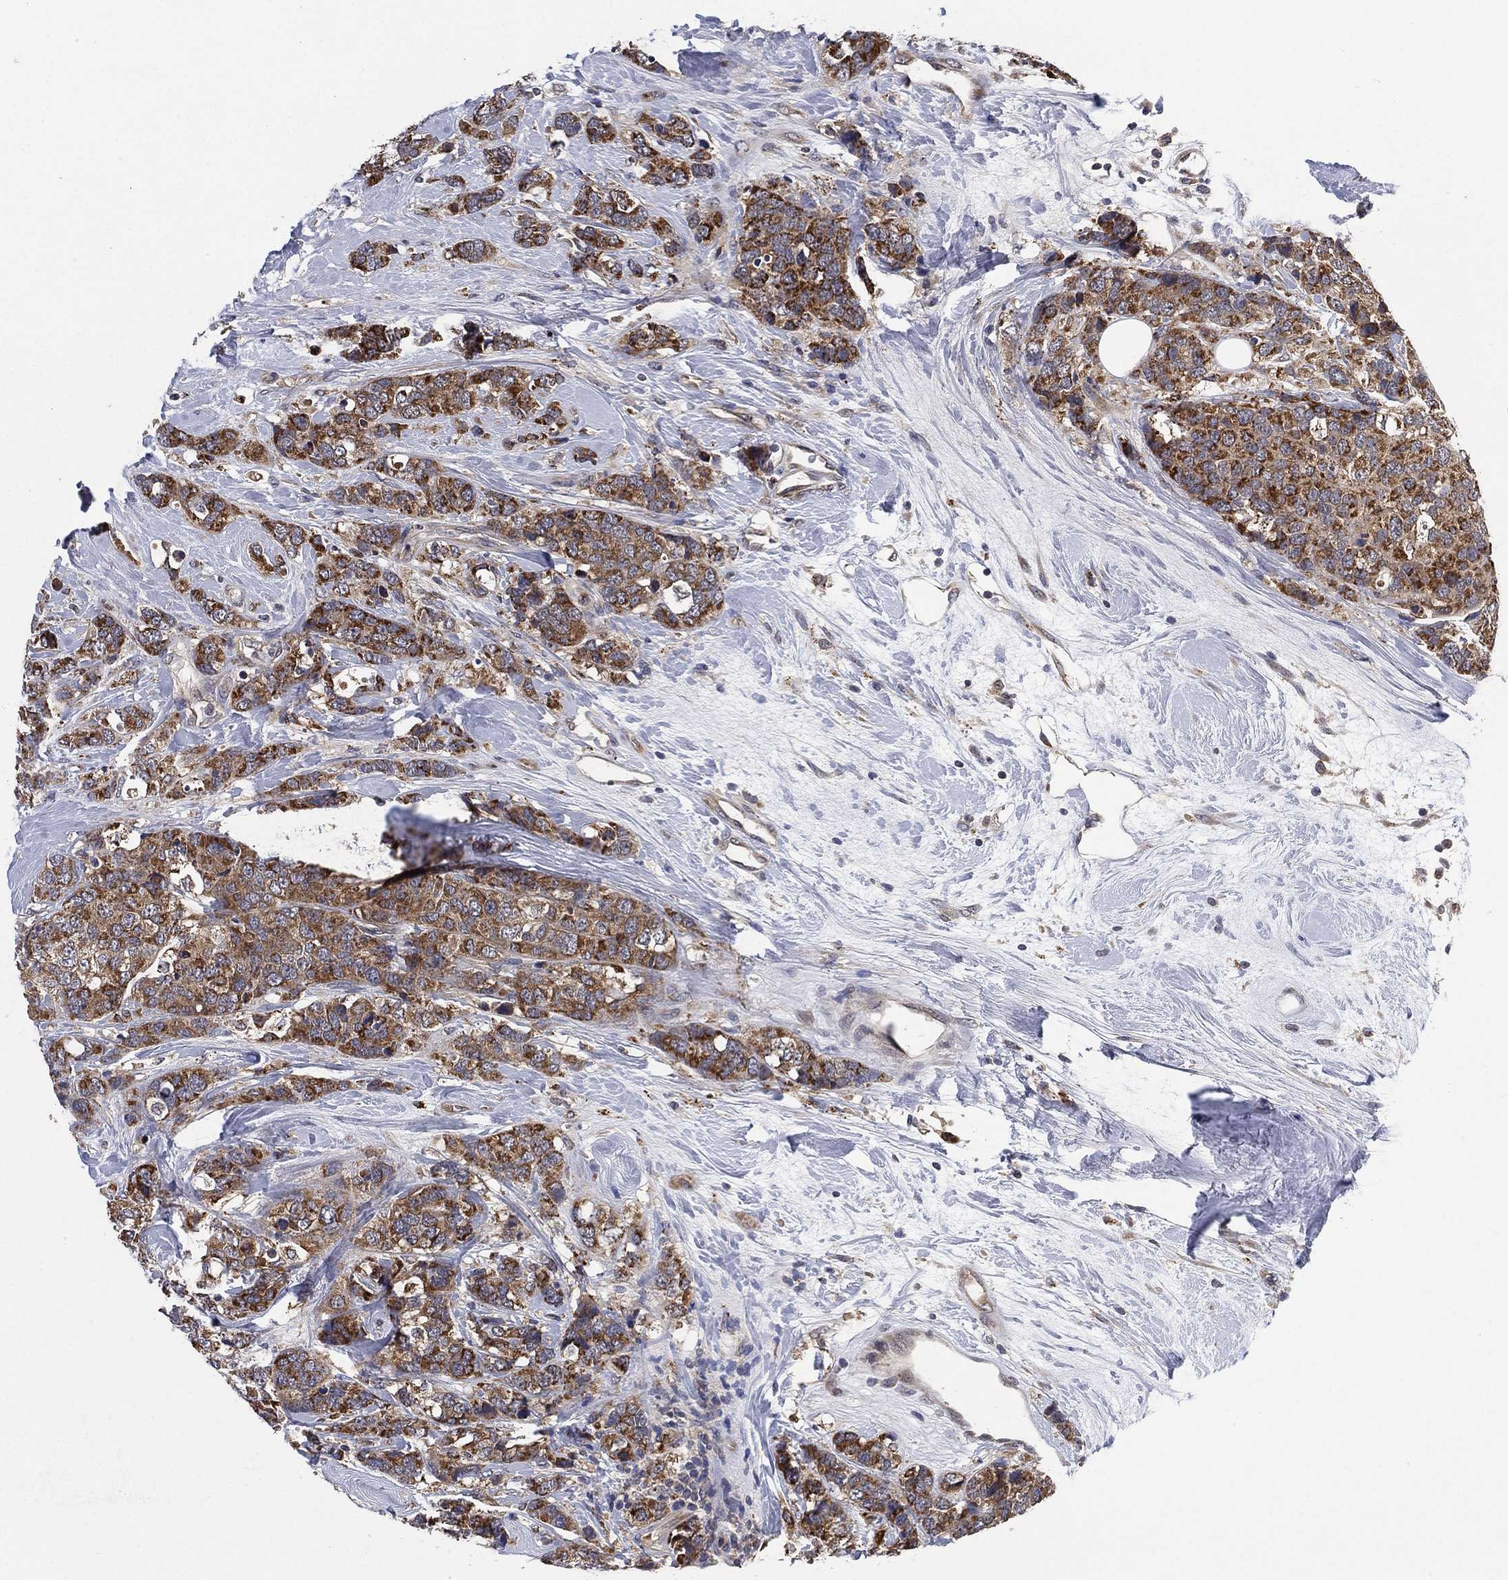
{"staining": {"intensity": "moderate", "quantity": "25%-75%", "location": "cytoplasmic/membranous"}, "tissue": "breast cancer", "cell_type": "Tumor cells", "image_type": "cancer", "snomed": [{"axis": "morphology", "description": "Lobular carcinoma"}, {"axis": "topography", "description": "Breast"}], "caption": "Protein analysis of breast lobular carcinoma tissue reveals moderate cytoplasmic/membranous staining in about 25%-75% of tumor cells.", "gene": "SELENOO", "patient": {"sex": "female", "age": 59}}